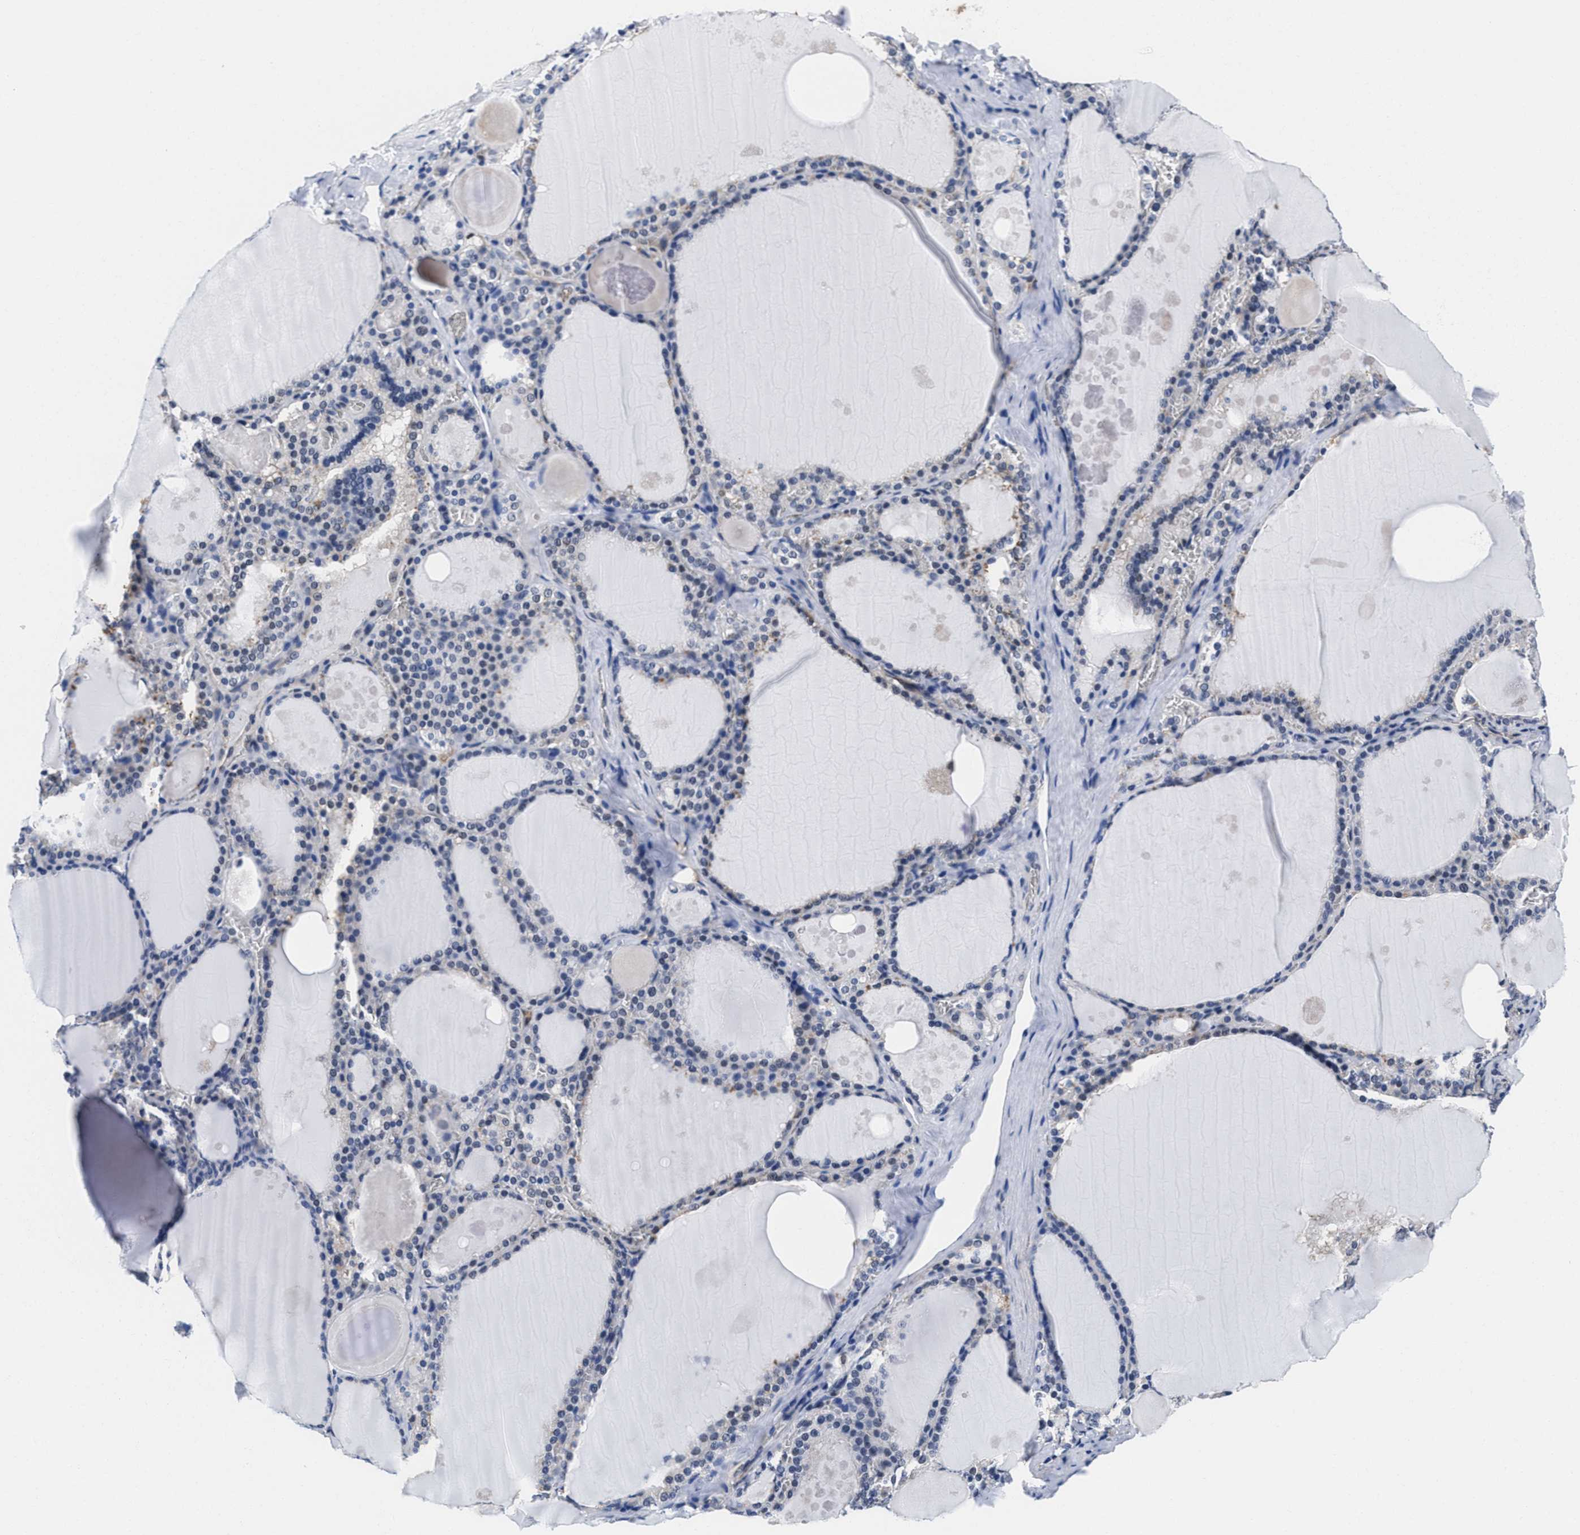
{"staining": {"intensity": "negative", "quantity": "none", "location": "none"}, "tissue": "thyroid gland", "cell_type": "Glandular cells", "image_type": "normal", "snomed": [{"axis": "morphology", "description": "Normal tissue, NOS"}, {"axis": "topography", "description": "Thyroid gland"}], "caption": "Immunohistochemical staining of normal thyroid gland displays no significant positivity in glandular cells.", "gene": "ACLY", "patient": {"sex": "male", "age": 56}}